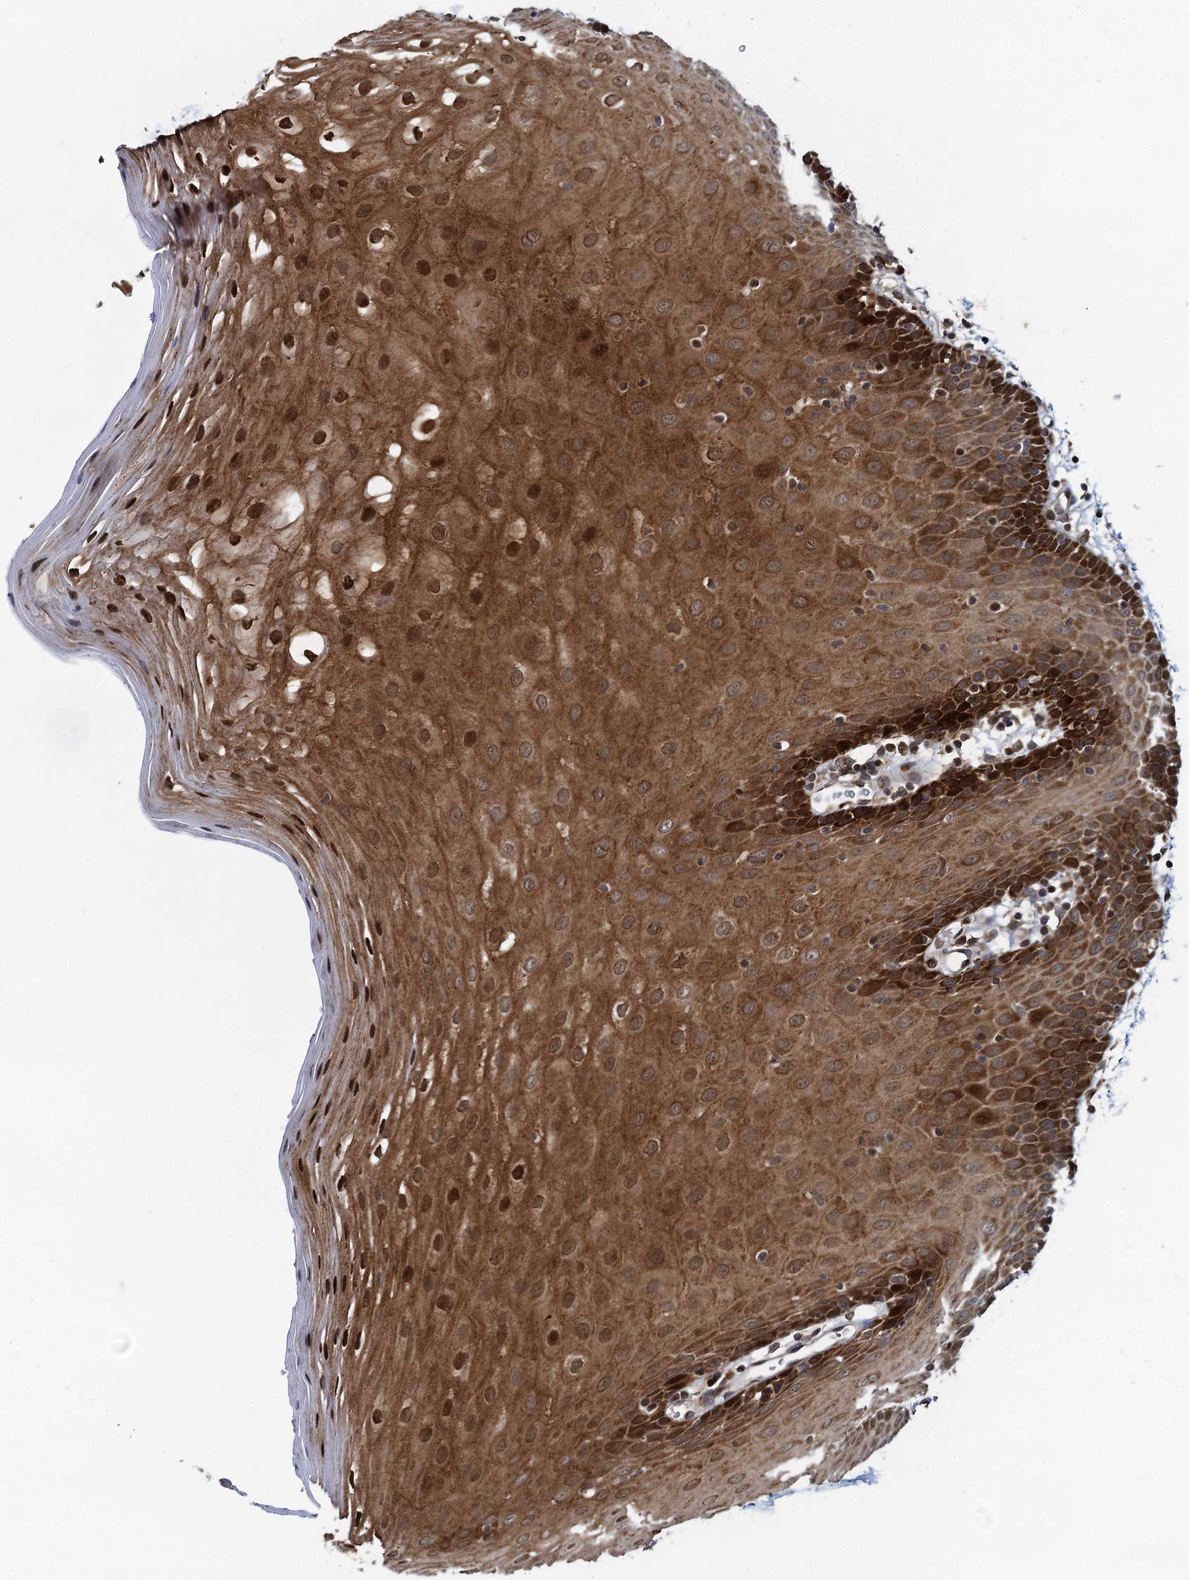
{"staining": {"intensity": "strong", "quantity": "25%-75%", "location": "cytoplasmic/membranous,nuclear"}, "tissue": "oral mucosa", "cell_type": "Squamous epithelial cells", "image_type": "normal", "snomed": [{"axis": "morphology", "description": "Normal tissue, NOS"}, {"axis": "topography", "description": "Skeletal muscle"}, {"axis": "topography", "description": "Oral tissue"}, {"axis": "topography", "description": "Salivary gland"}, {"axis": "topography", "description": "Peripheral nerve tissue"}], "caption": "This micrograph reveals unremarkable oral mucosa stained with immunohistochemistry (IHC) to label a protein in brown. The cytoplasmic/membranous,nuclear of squamous epithelial cells show strong positivity for the protein. Nuclei are counter-stained blue.", "gene": "ATOSA", "patient": {"sex": "male", "age": 54}}